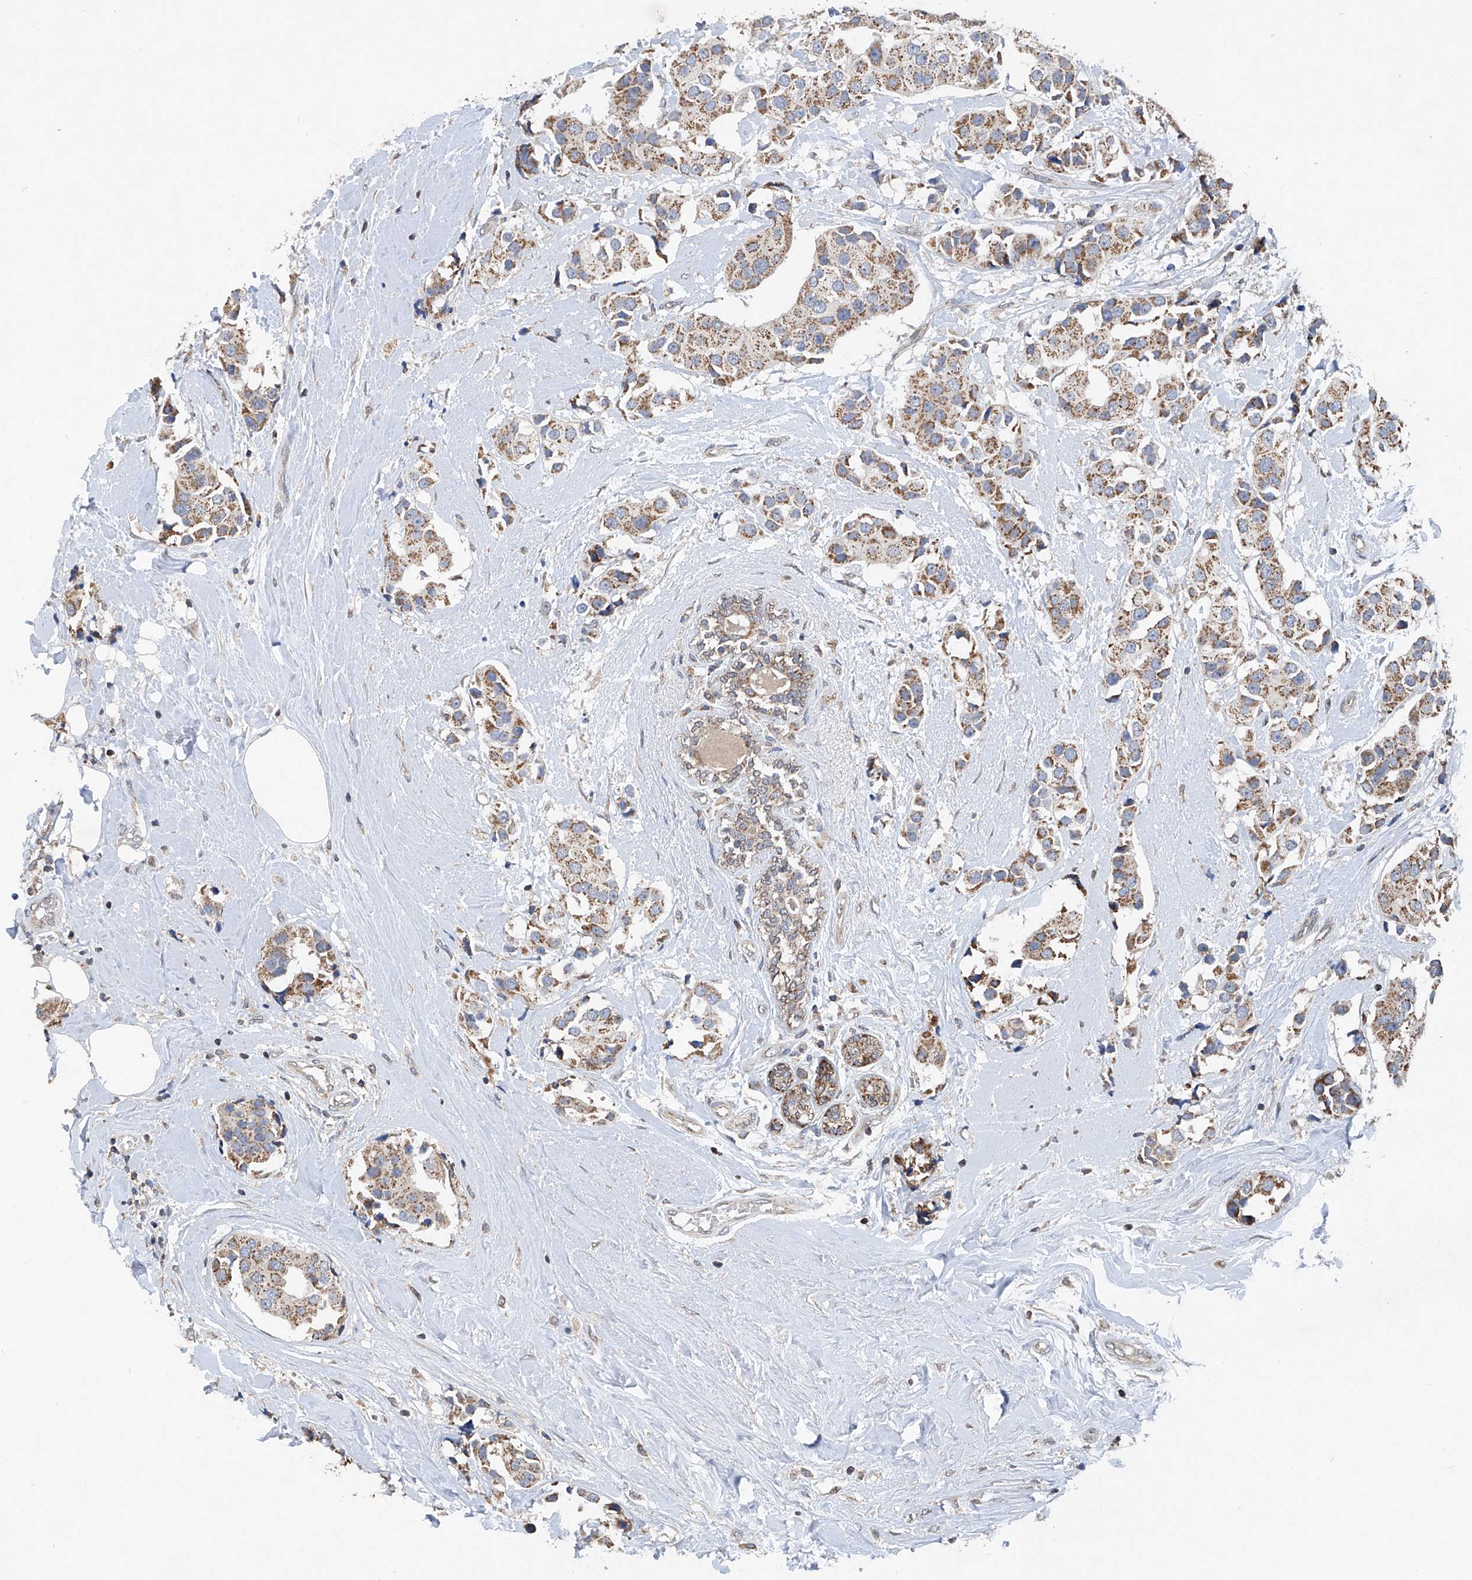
{"staining": {"intensity": "moderate", "quantity": ">75%", "location": "cytoplasmic/membranous"}, "tissue": "breast cancer", "cell_type": "Tumor cells", "image_type": "cancer", "snomed": [{"axis": "morphology", "description": "Normal tissue, NOS"}, {"axis": "morphology", "description": "Duct carcinoma"}, {"axis": "topography", "description": "Breast"}], "caption": "This is an image of IHC staining of breast cancer (infiltrating ductal carcinoma), which shows moderate staining in the cytoplasmic/membranous of tumor cells.", "gene": "BCKDHB", "patient": {"sex": "female", "age": 39}}